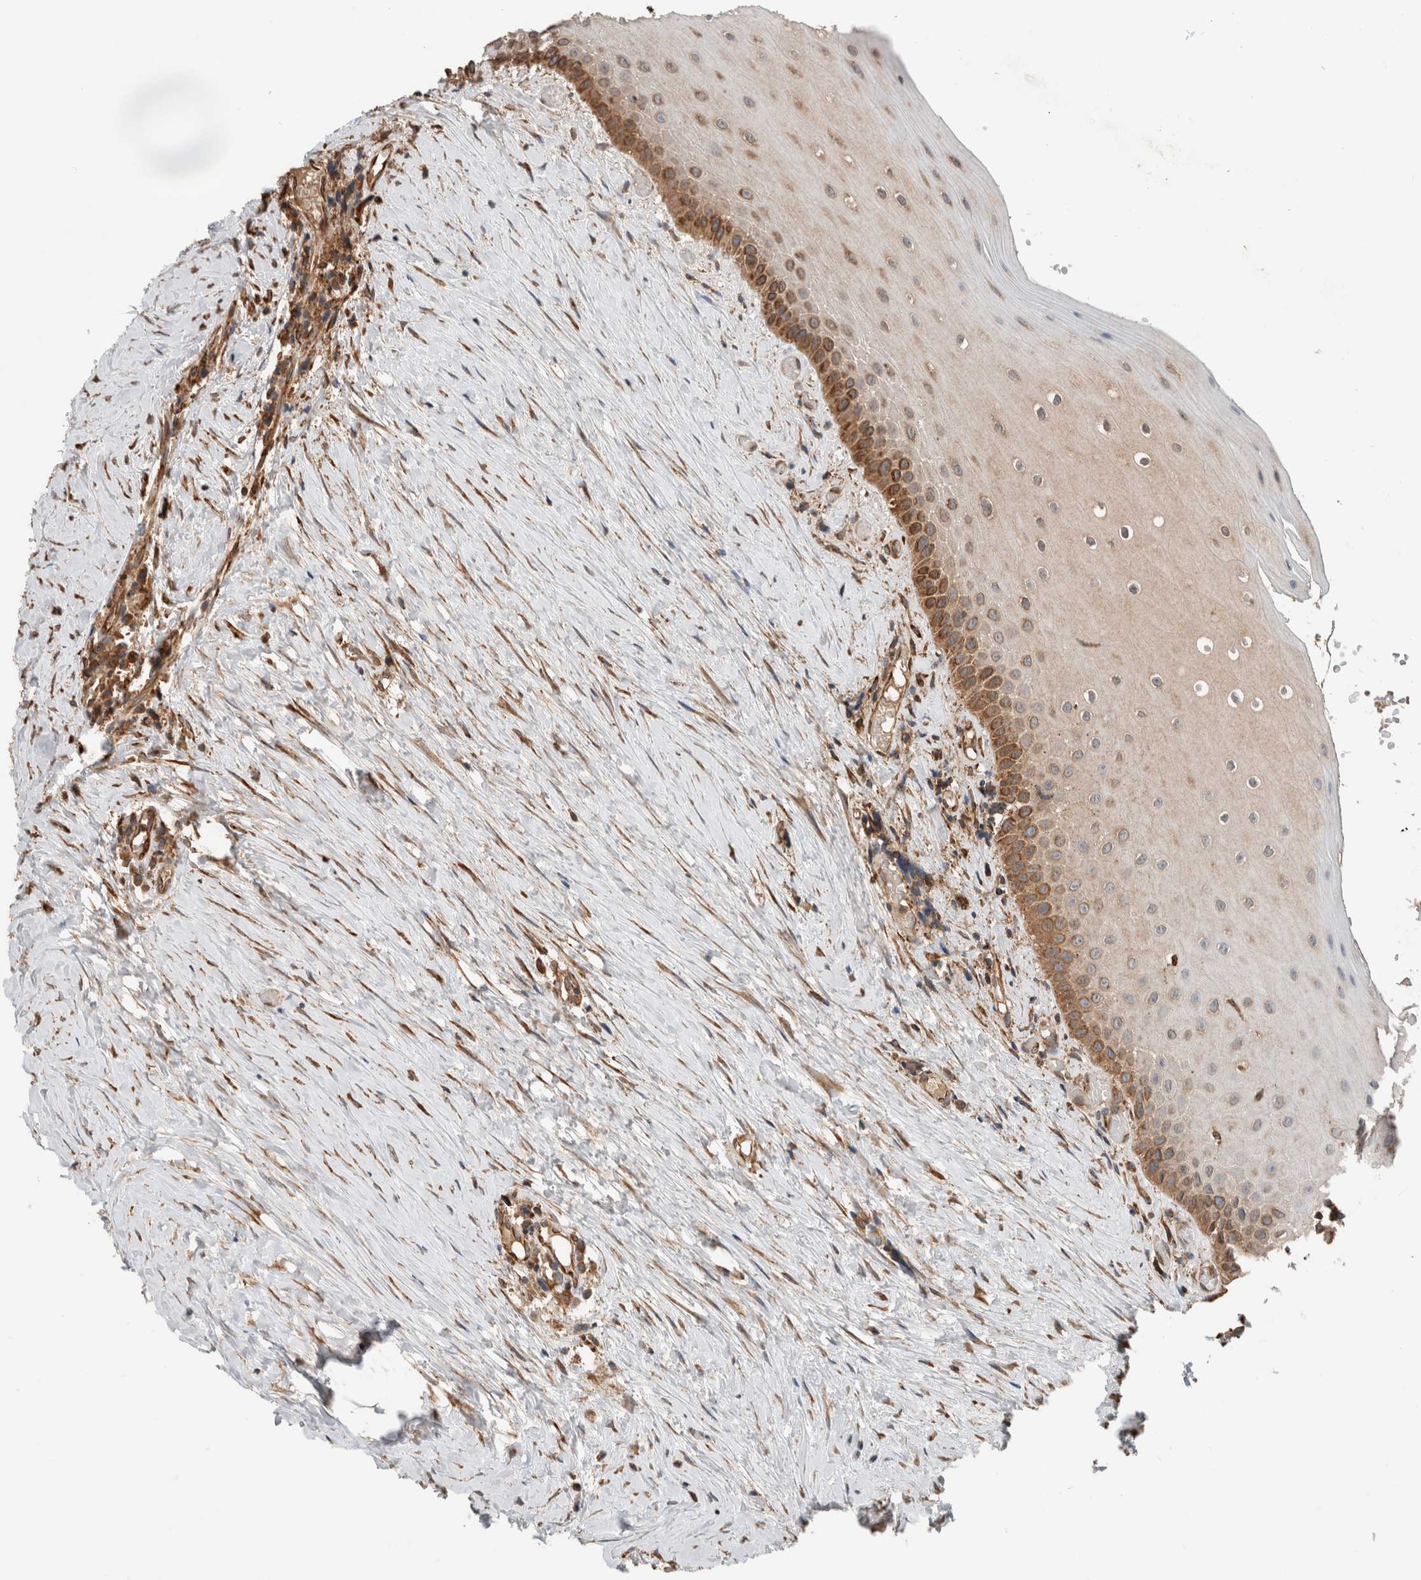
{"staining": {"intensity": "moderate", "quantity": "<25%", "location": "cytoplasmic/membranous"}, "tissue": "oral mucosa", "cell_type": "Squamous epithelial cells", "image_type": "normal", "snomed": [{"axis": "morphology", "description": "Normal tissue, NOS"}, {"axis": "topography", "description": "Skeletal muscle"}, {"axis": "topography", "description": "Oral tissue"}, {"axis": "topography", "description": "Peripheral nerve tissue"}], "caption": "Brown immunohistochemical staining in benign human oral mucosa exhibits moderate cytoplasmic/membranous positivity in about <25% of squamous epithelial cells. The protein is shown in brown color, while the nuclei are stained blue.", "gene": "ERAP2", "patient": {"sex": "female", "age": 84}}